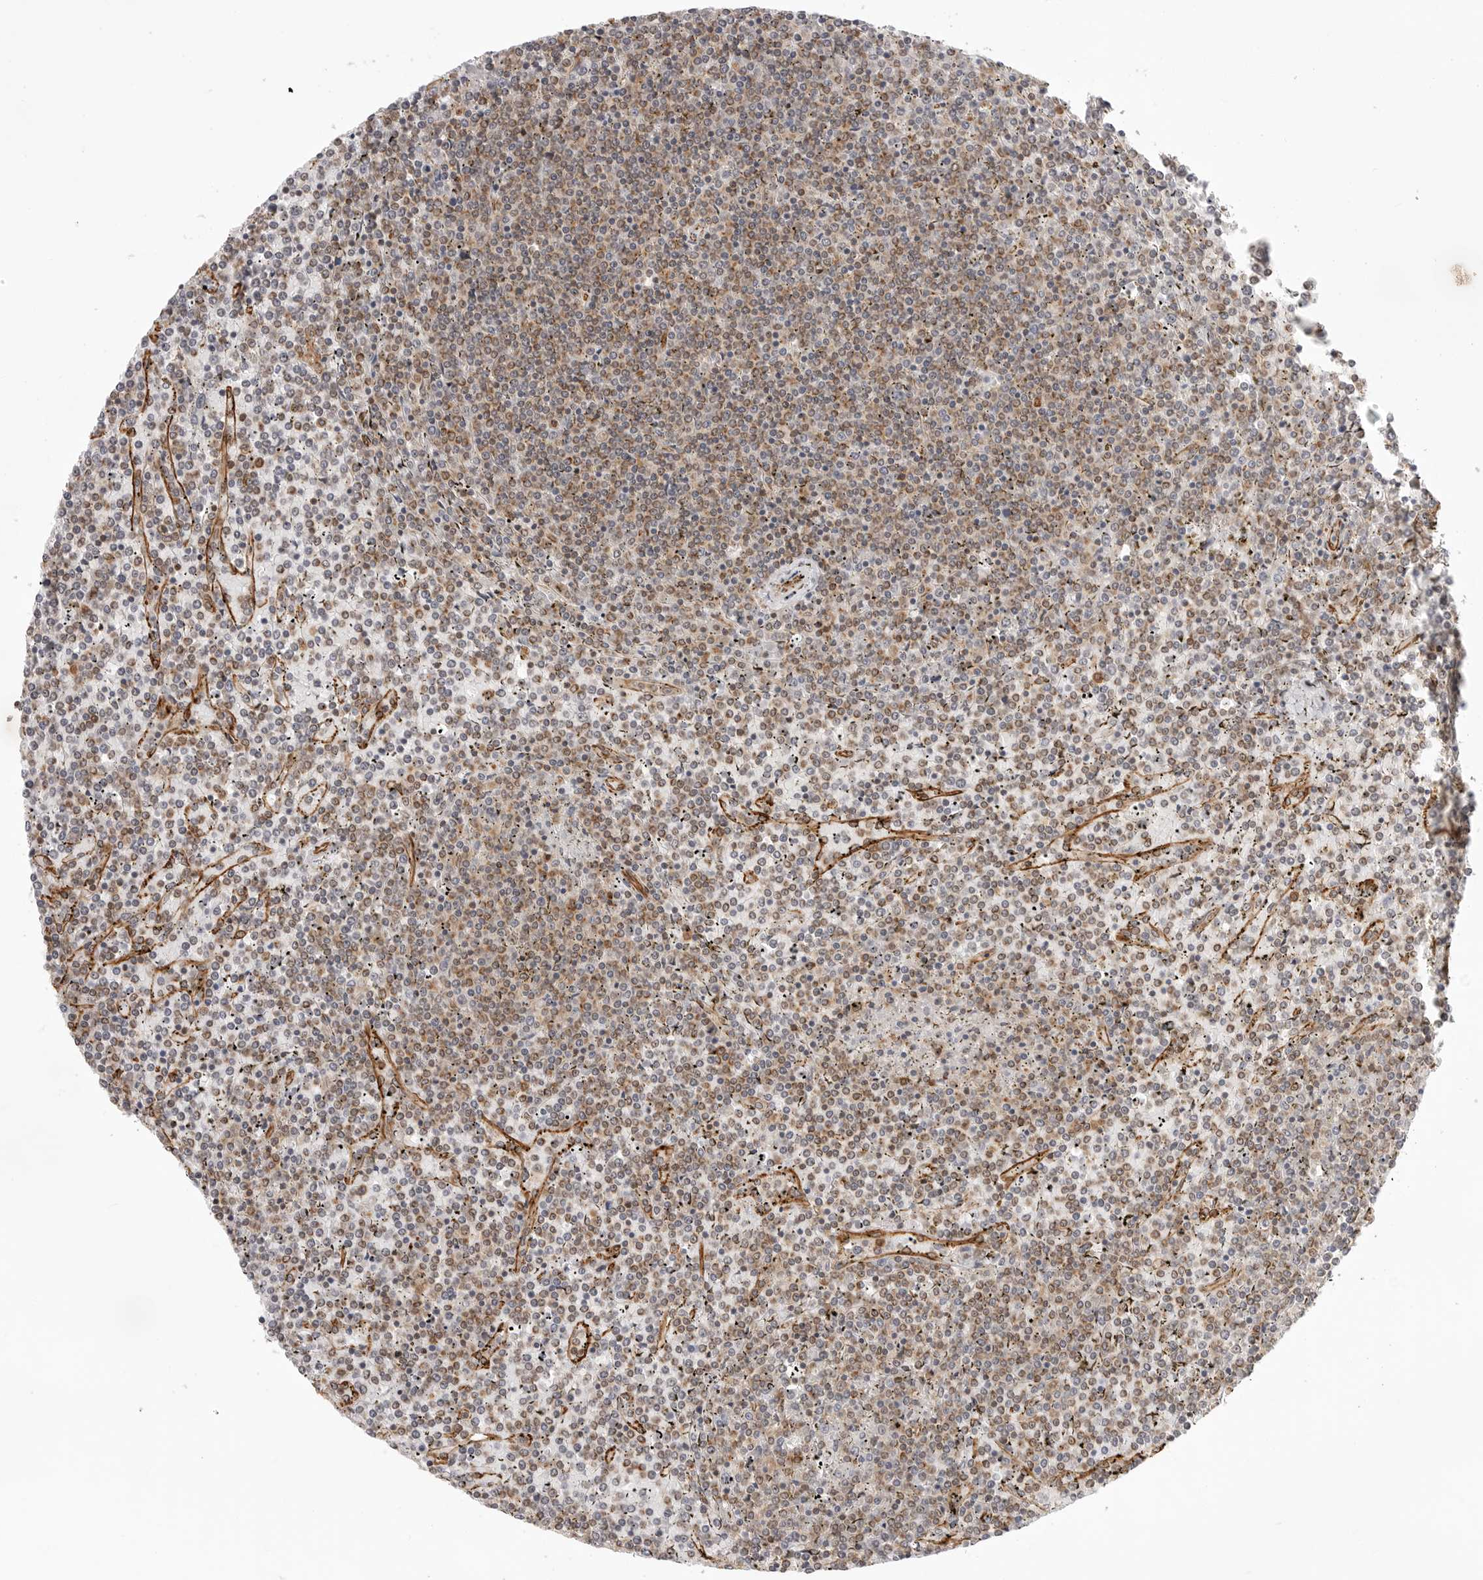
{"staining": {"intensity": "weak", "quantity": "25%-75%", "location": "nuclear"}, "tissue": "lymphoma", "cell_type": "Tumor cells", "image_type": "cancer", "snomed": [{"axis": "morphology", "description": "Malignant lymphoma, non-Hodgkin's type, Low grade"}, {"axis": "topography", "description": "Spleen"}], "caption": "Low-grade malignant lymphoma, non-Hodgkin's type tissue reveals weak nuclear expression in about 25%-75% of tumor cells", "gene": "ATOH7", "patient": {"sex": "female", "age": 19}}